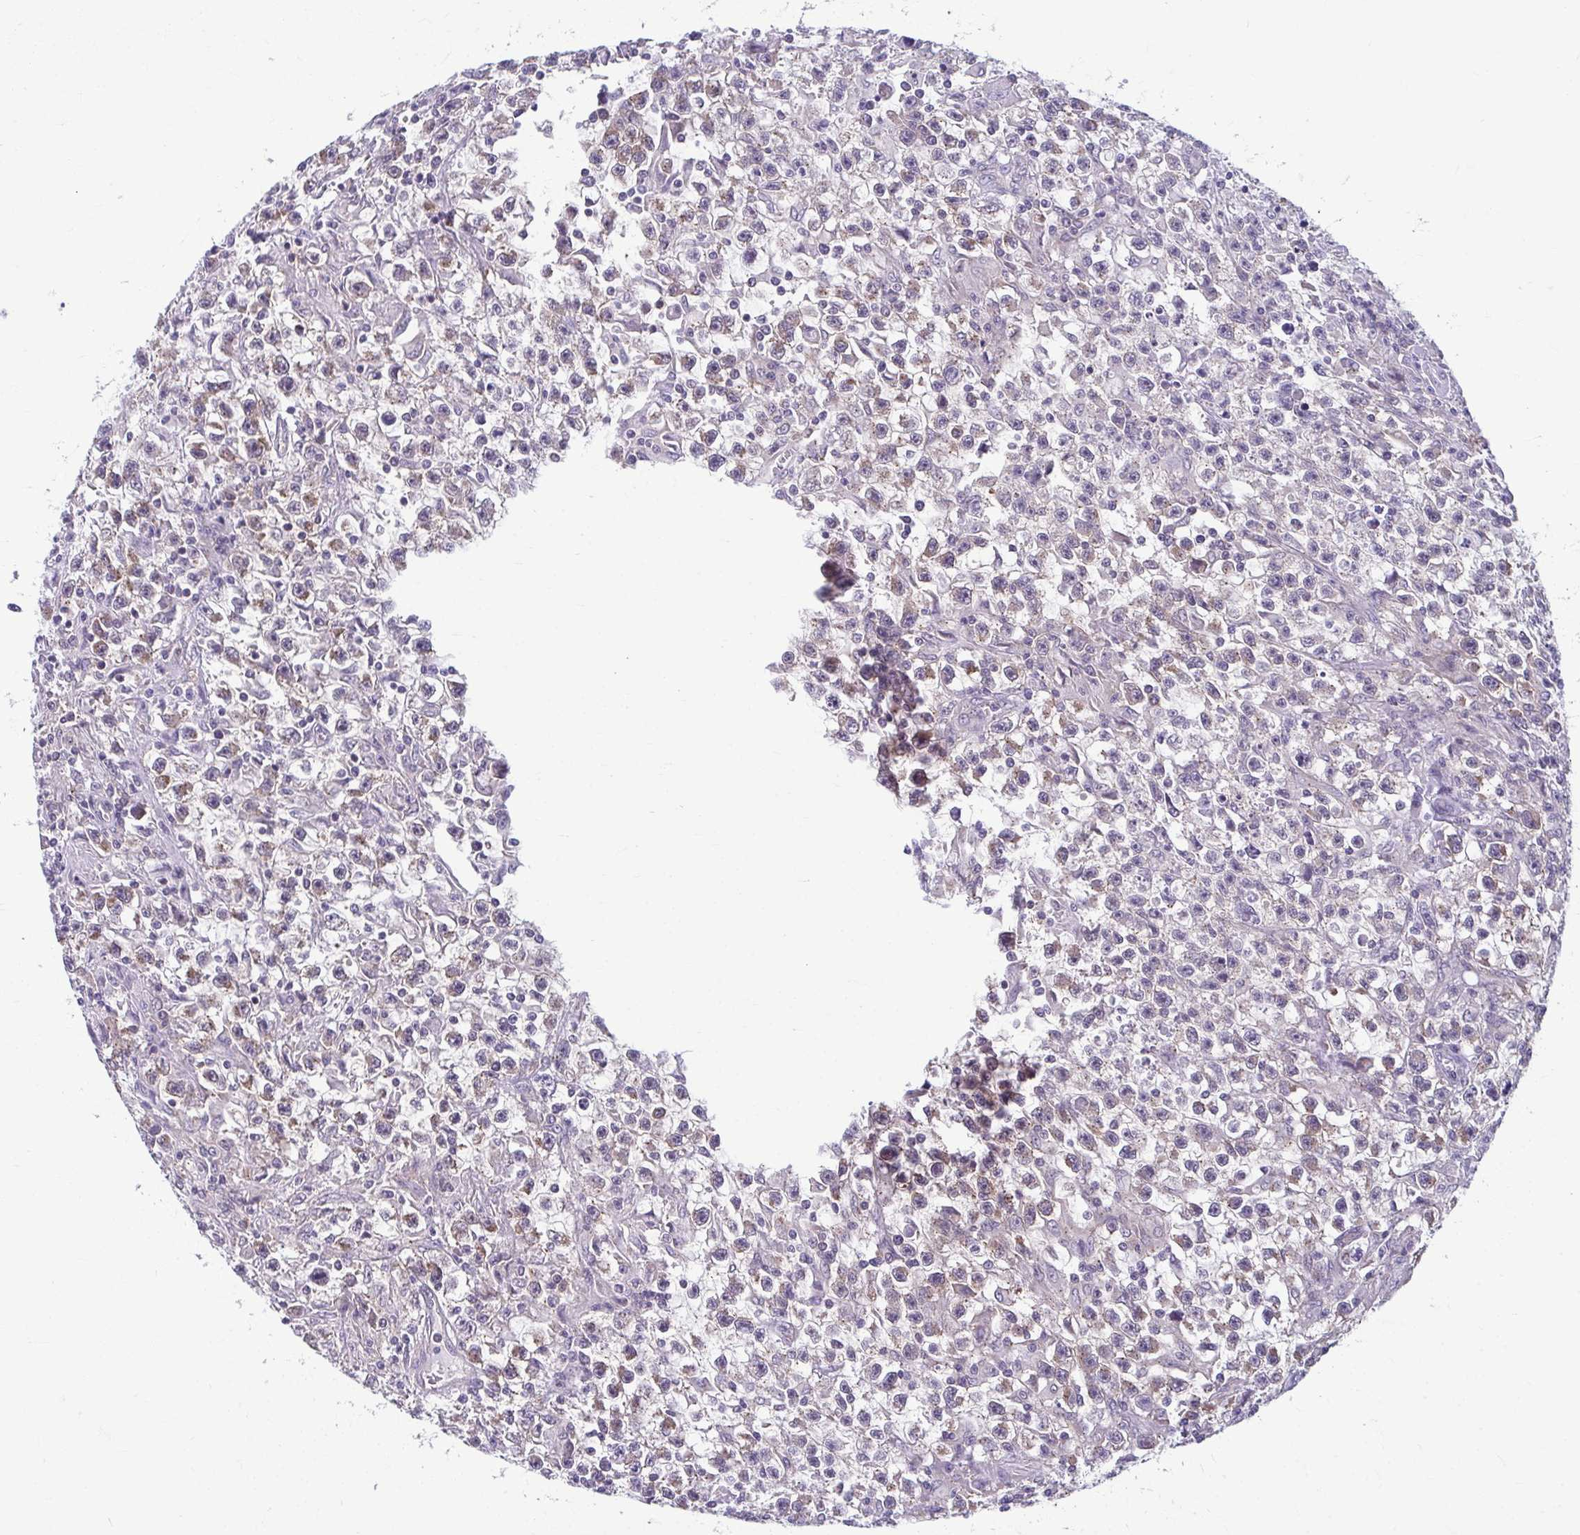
{"staining": {"intensity": "negative", "quantity": "none", "location": "none"}, "tissue": "testis cancer", "cell_type": "Tumor cells", "image_type": "cancer", "snomed": [{"axis": "morphology", "description": "Seminoma, NOS"}, {"axis": "topography", "description": "Testis"}], "caption": "This photomicrograph is of testis cancer stained with immunohistochemistry to label a protein in brown with the nuclei are counter-stained blue. There is no expression in tumor cells. (IHC, brightfield microscopy, high magnification).", "gene": "TMEM108", "patient": {"sex": "male", "age": 31}}